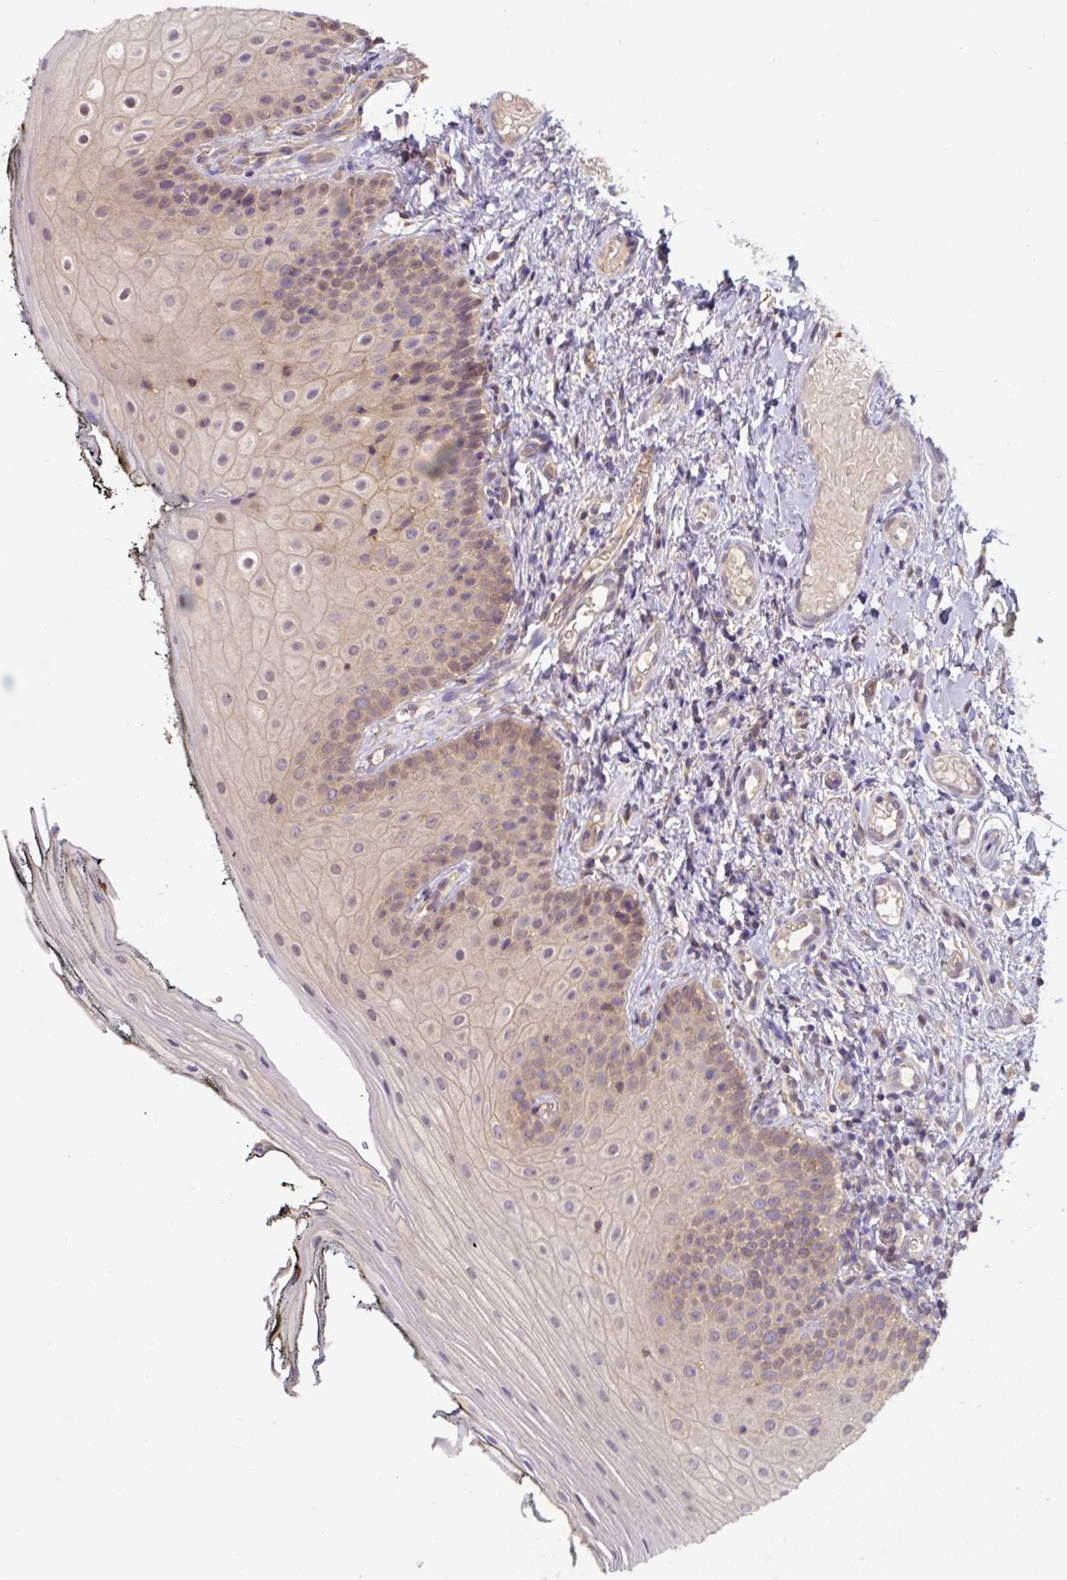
{"staining": {"intensity": "moderate", "quantity": "<25%", "location": "cytoplasmic/membranous"}, "tissue": "oral mucosa", "cell_type": "Squamous epithelial cells", "image_type": "normal", "snomed": [{"axis": "morphology", "description": "Normal tissue, NOS"}, {"axis": "topography", "description": "Oral tissue"}], "caption": "Oral mucosa stained with IHC exhibits moderate cytoplasmic/membranous positivity in about <25% of squamous epithelial cells. (DAB IHC with brightfield microscopy, high magnification).", "gene": "ST13", "patient": {"sex": "male", "age": 75}}